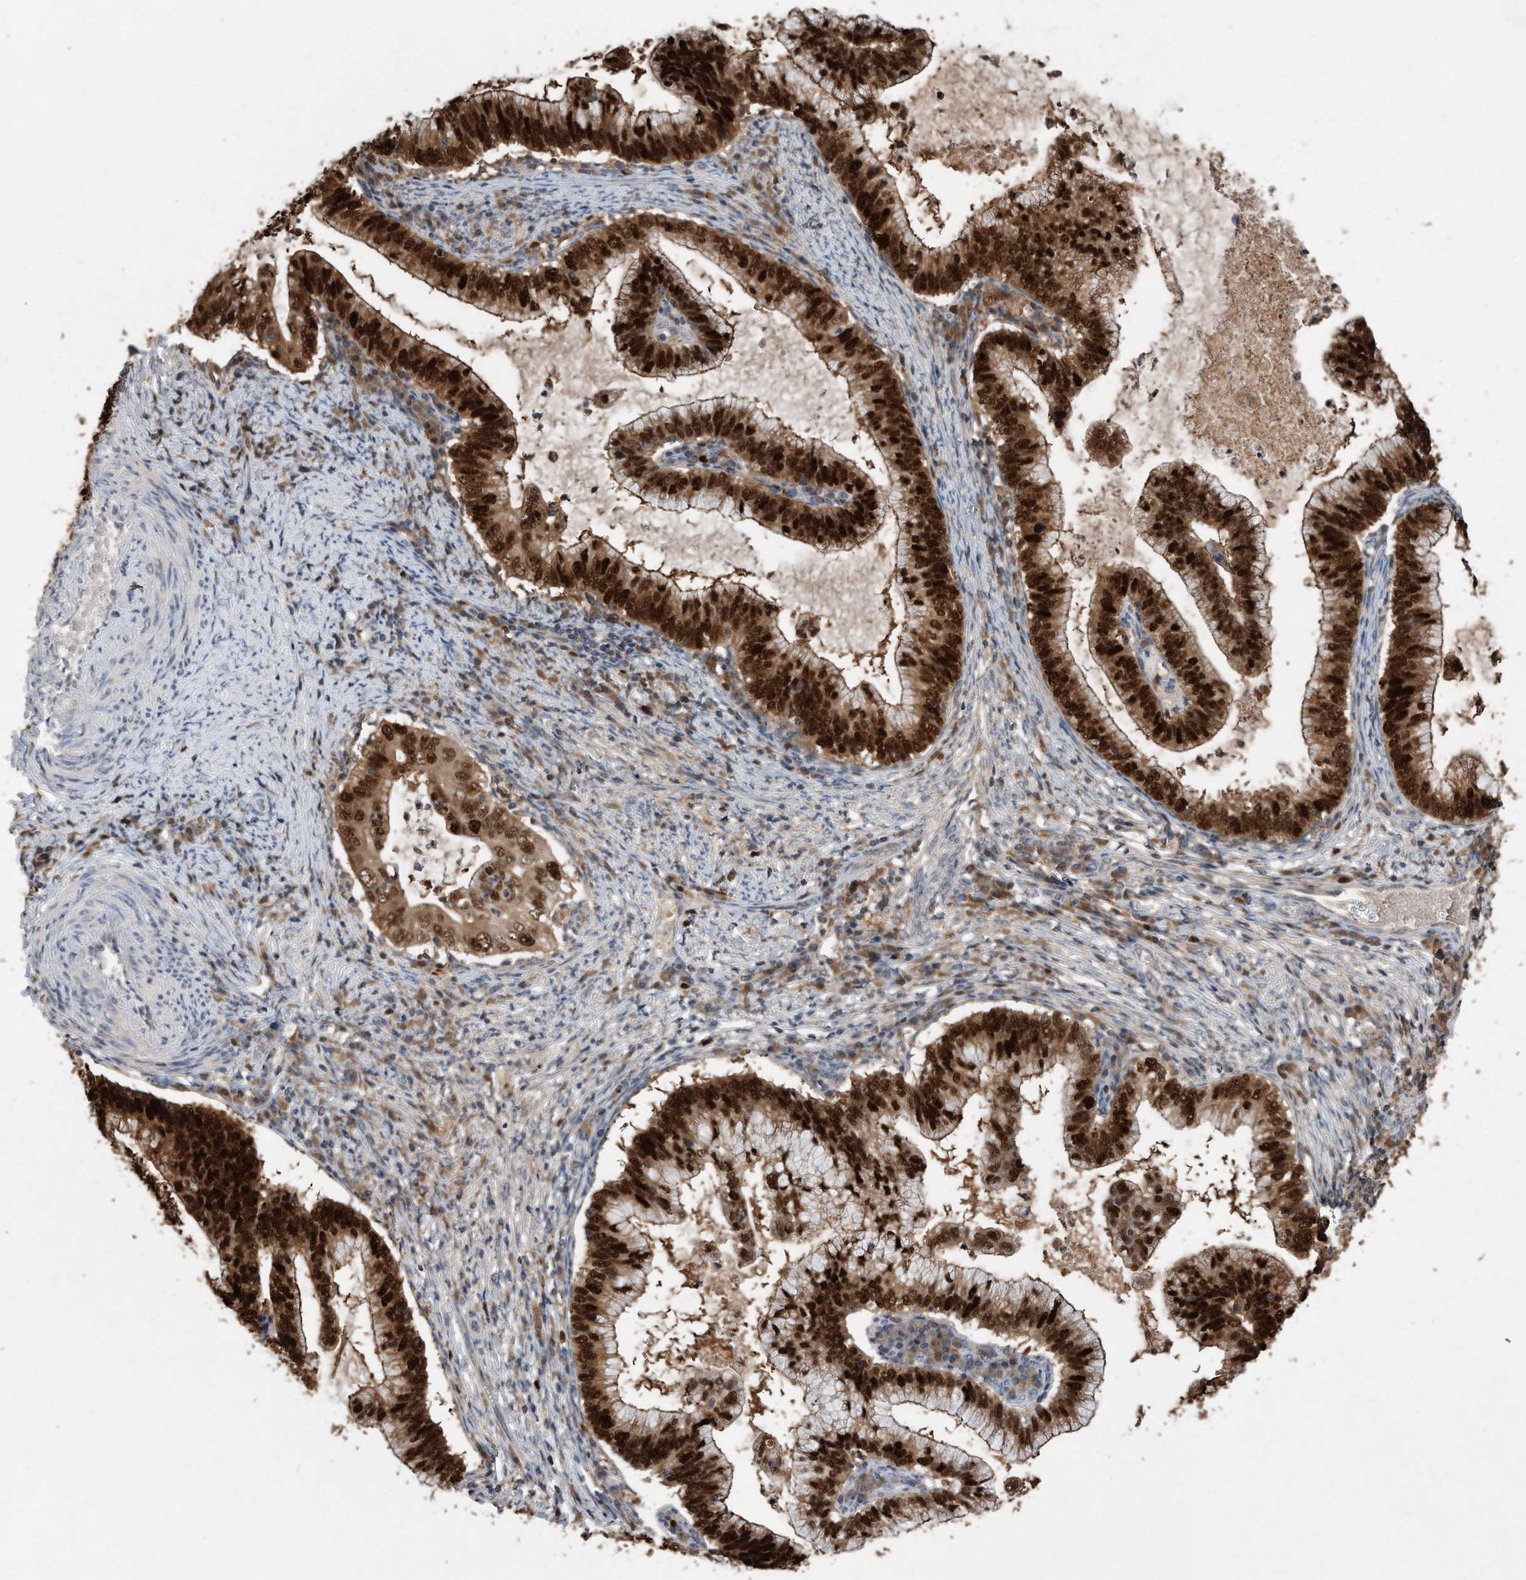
{"staining": {"intensity": "strong", "quantity": ">75%", "location": "cytoplasmic/membranous,nuclear"}, "tissue": "cervical cancer", "cell_type": "Tumor cells", "image_type": "cancer", "snomed": [{"axis": "morphology", "description": "Adenocarcinoma, NOS"}, {"axis": "topography", "description": "Cervix"}], "caption": "The histopathology image reveals staining of cervical cancer, revealing strong cytoplasmic/membranous and nuclear protein positivity (brown color) within tumor cells.", "gene": "PCNA", "patient": {"sex": "female", "age": 36}}